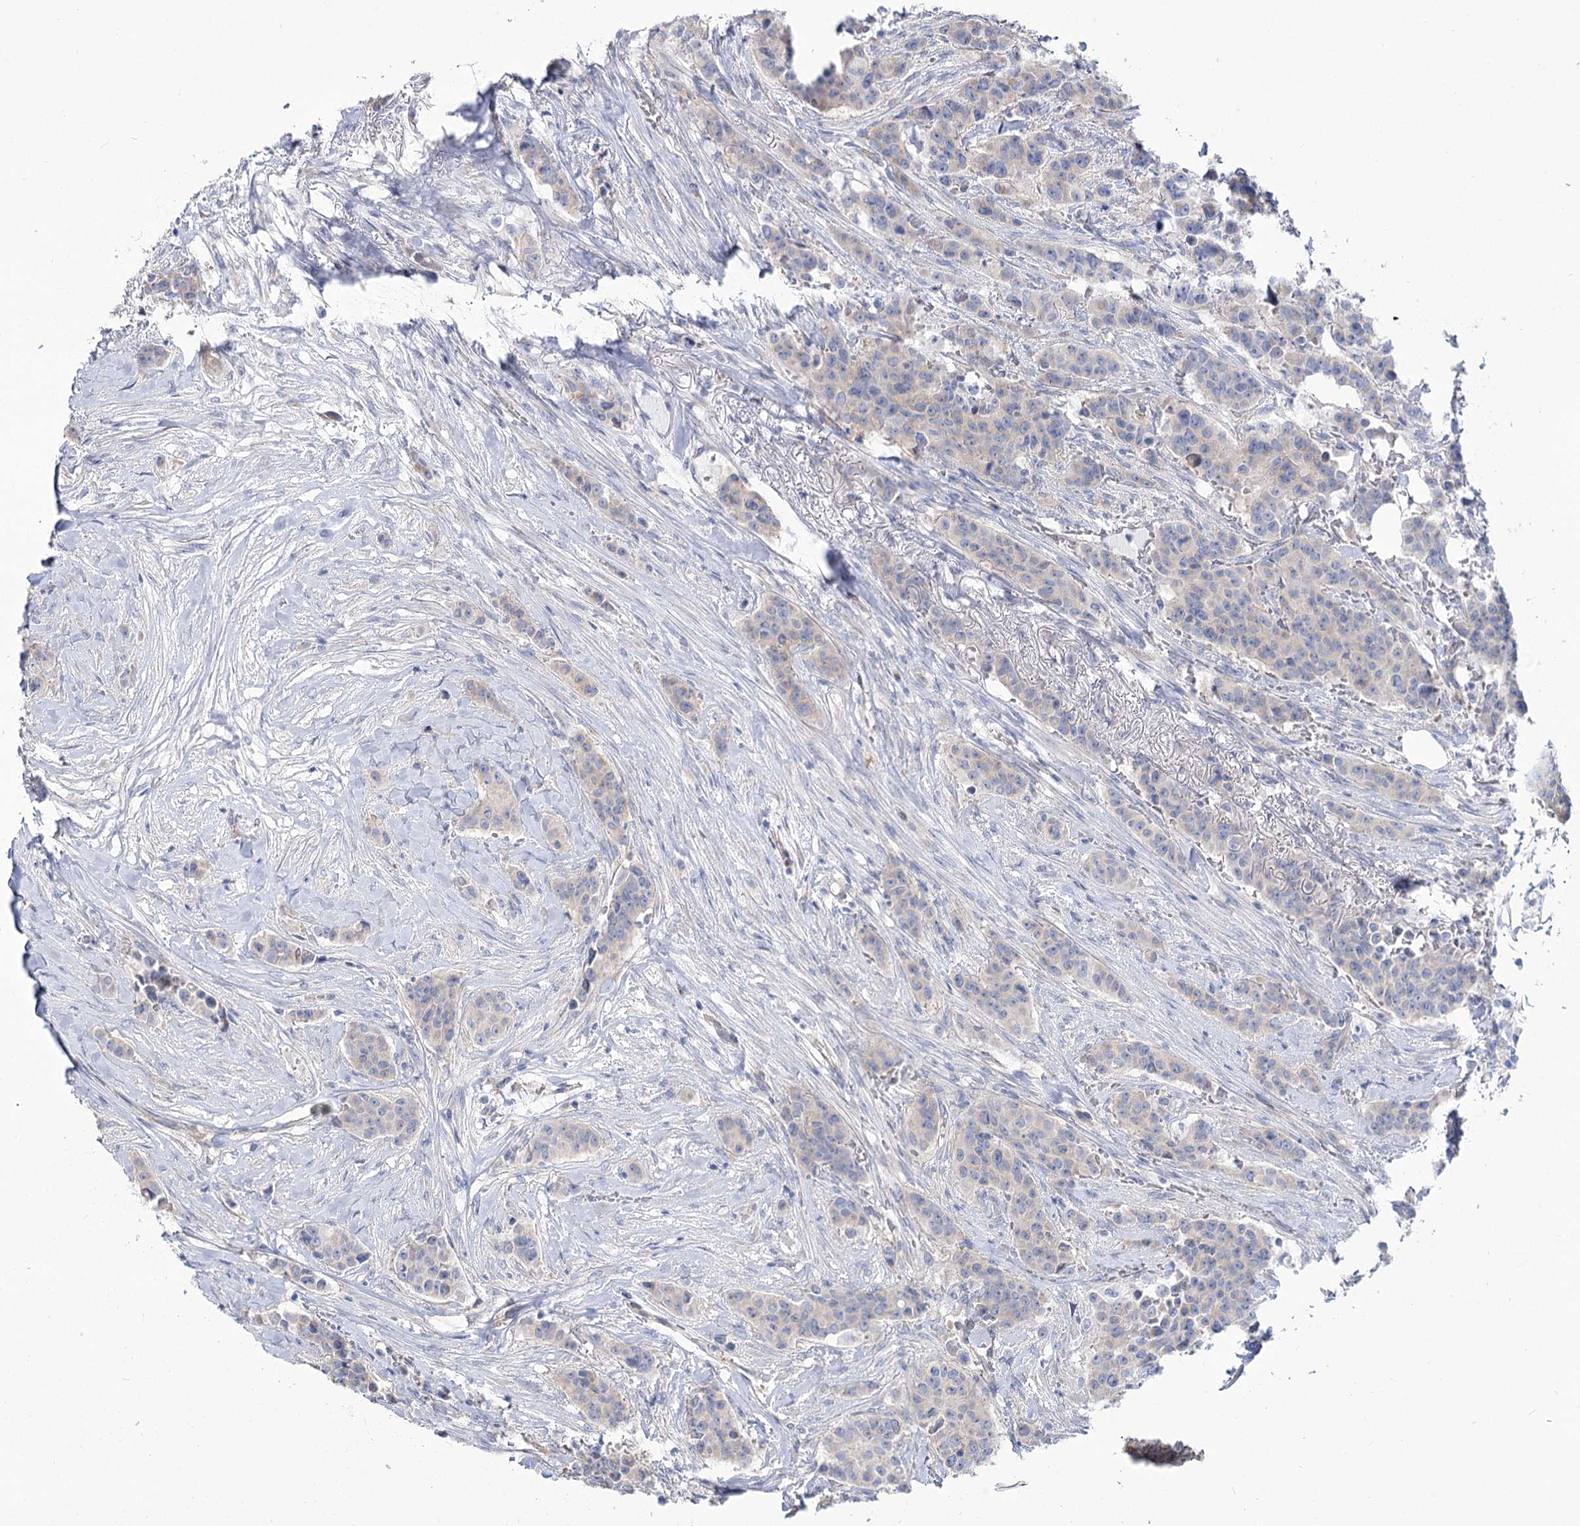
{"staining": {"intensity": "negative", "quantity": "none", "location": "none"}, "tissue": "breast cancer", "cell_type": "Tumor cells", "image_type": "cancer", "snomed": [{"axis": "morphology", "description": "Duct carcinoma"}, {"axis": "topography", "description": "Breast"}], "caption": "Breast infiltrating ductal carcinoma was stained to show a protein in brown. There is no significant expression in tumor cells.", "gene": "SUOX", "patient": {"sex": "female", "age": 40}}